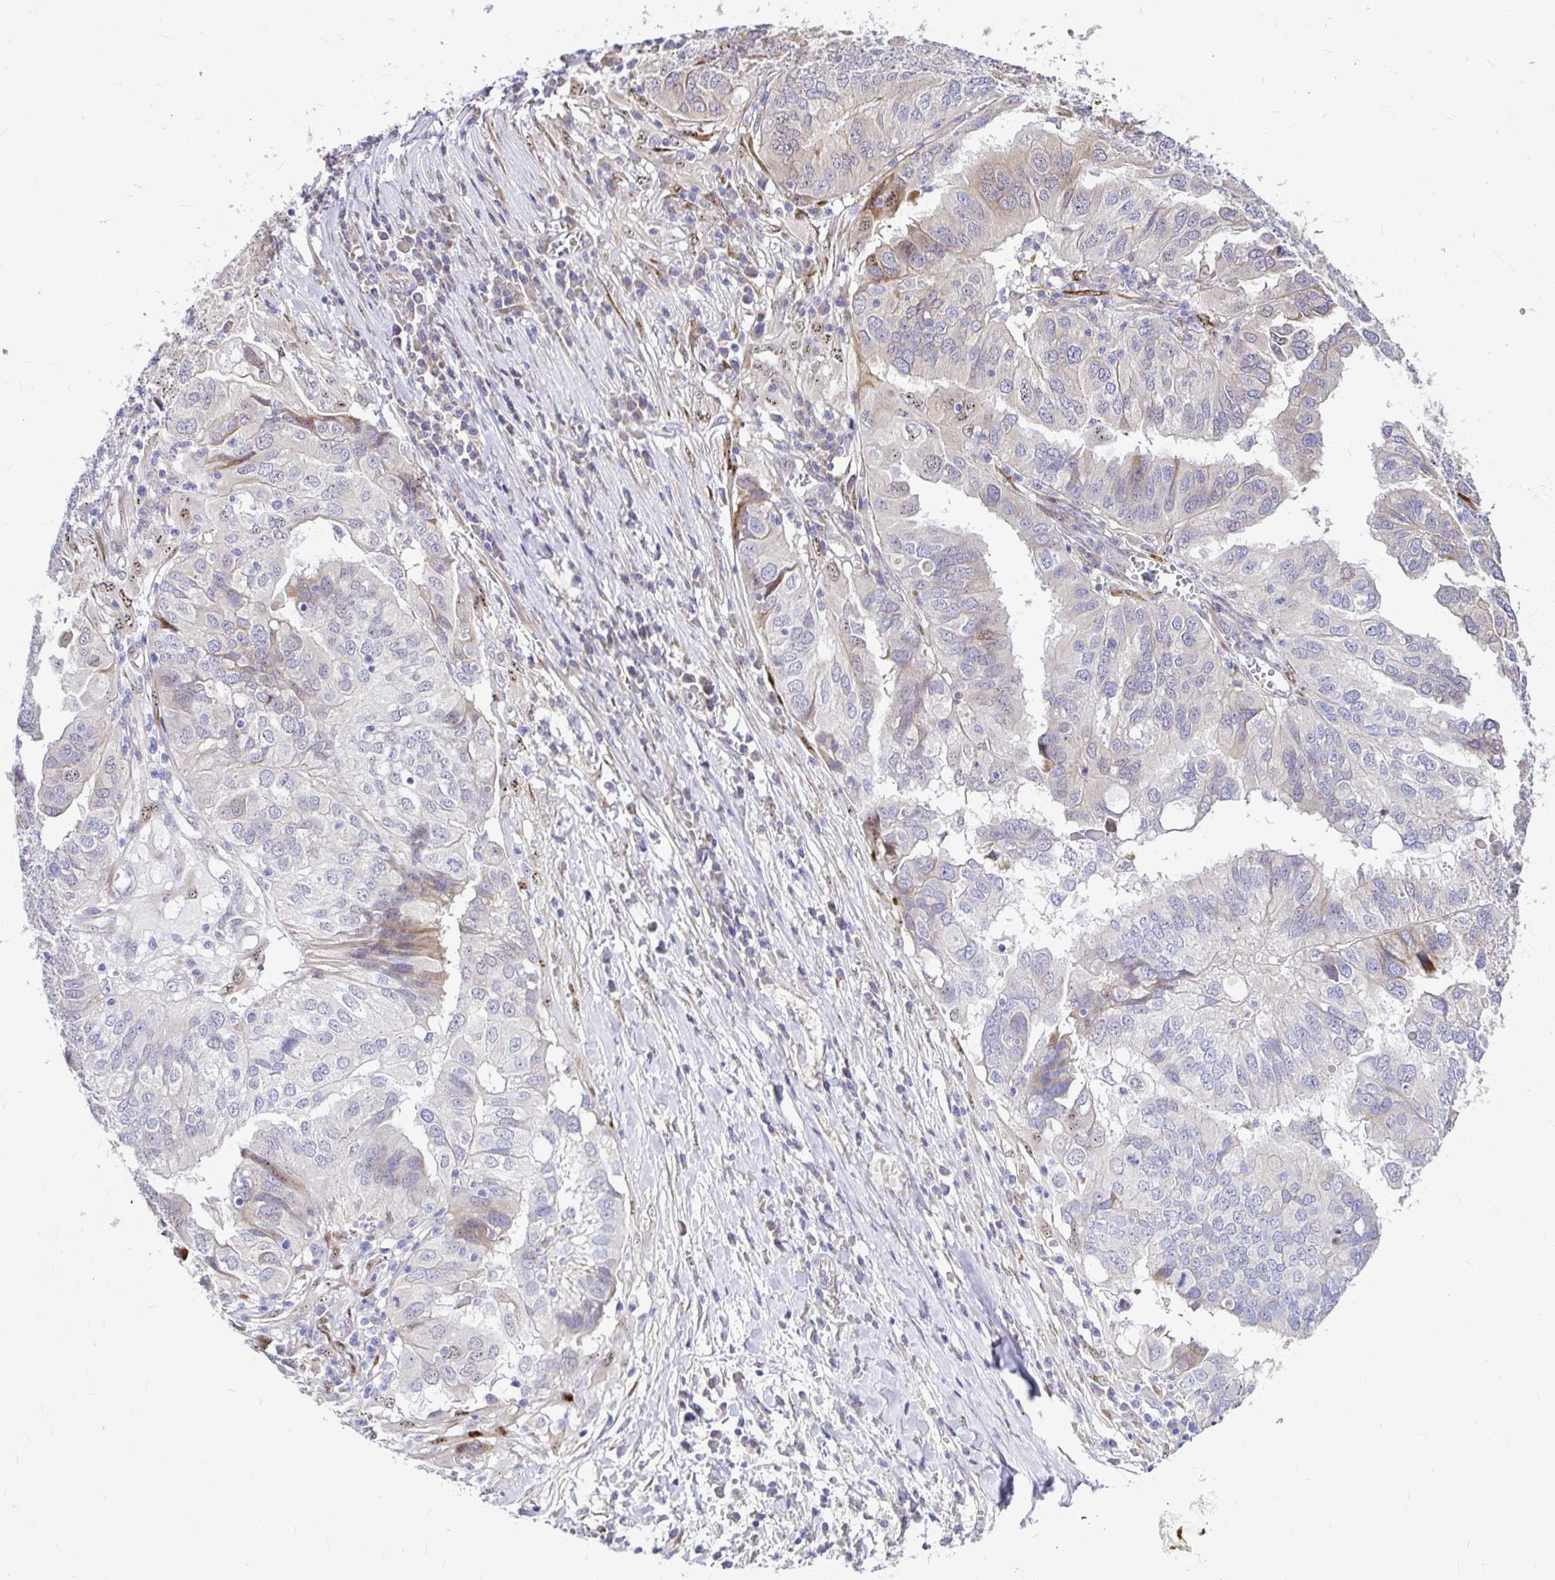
{"staining": {"intensity": "weak", "quantity": "<25%", "location": "cytoplasmic/membranous"}, "tissue": "ovarian cancer", "cell_type": "Tumor cells", "image_type": "cancer", "snomed": [{"axis": "morphology", "description": "Cystadenocarcinoma, serous, NOS"}, {"axis": "topography", "description": "Ovary"}], "caption": "Ovarian cancer (serous cystadenocarcinoma) was stained to show a protein in brown. There is no significant expression in tumor cells.", "gene": "GABBR2", "patient": {"sex": "female", "age": 79}}